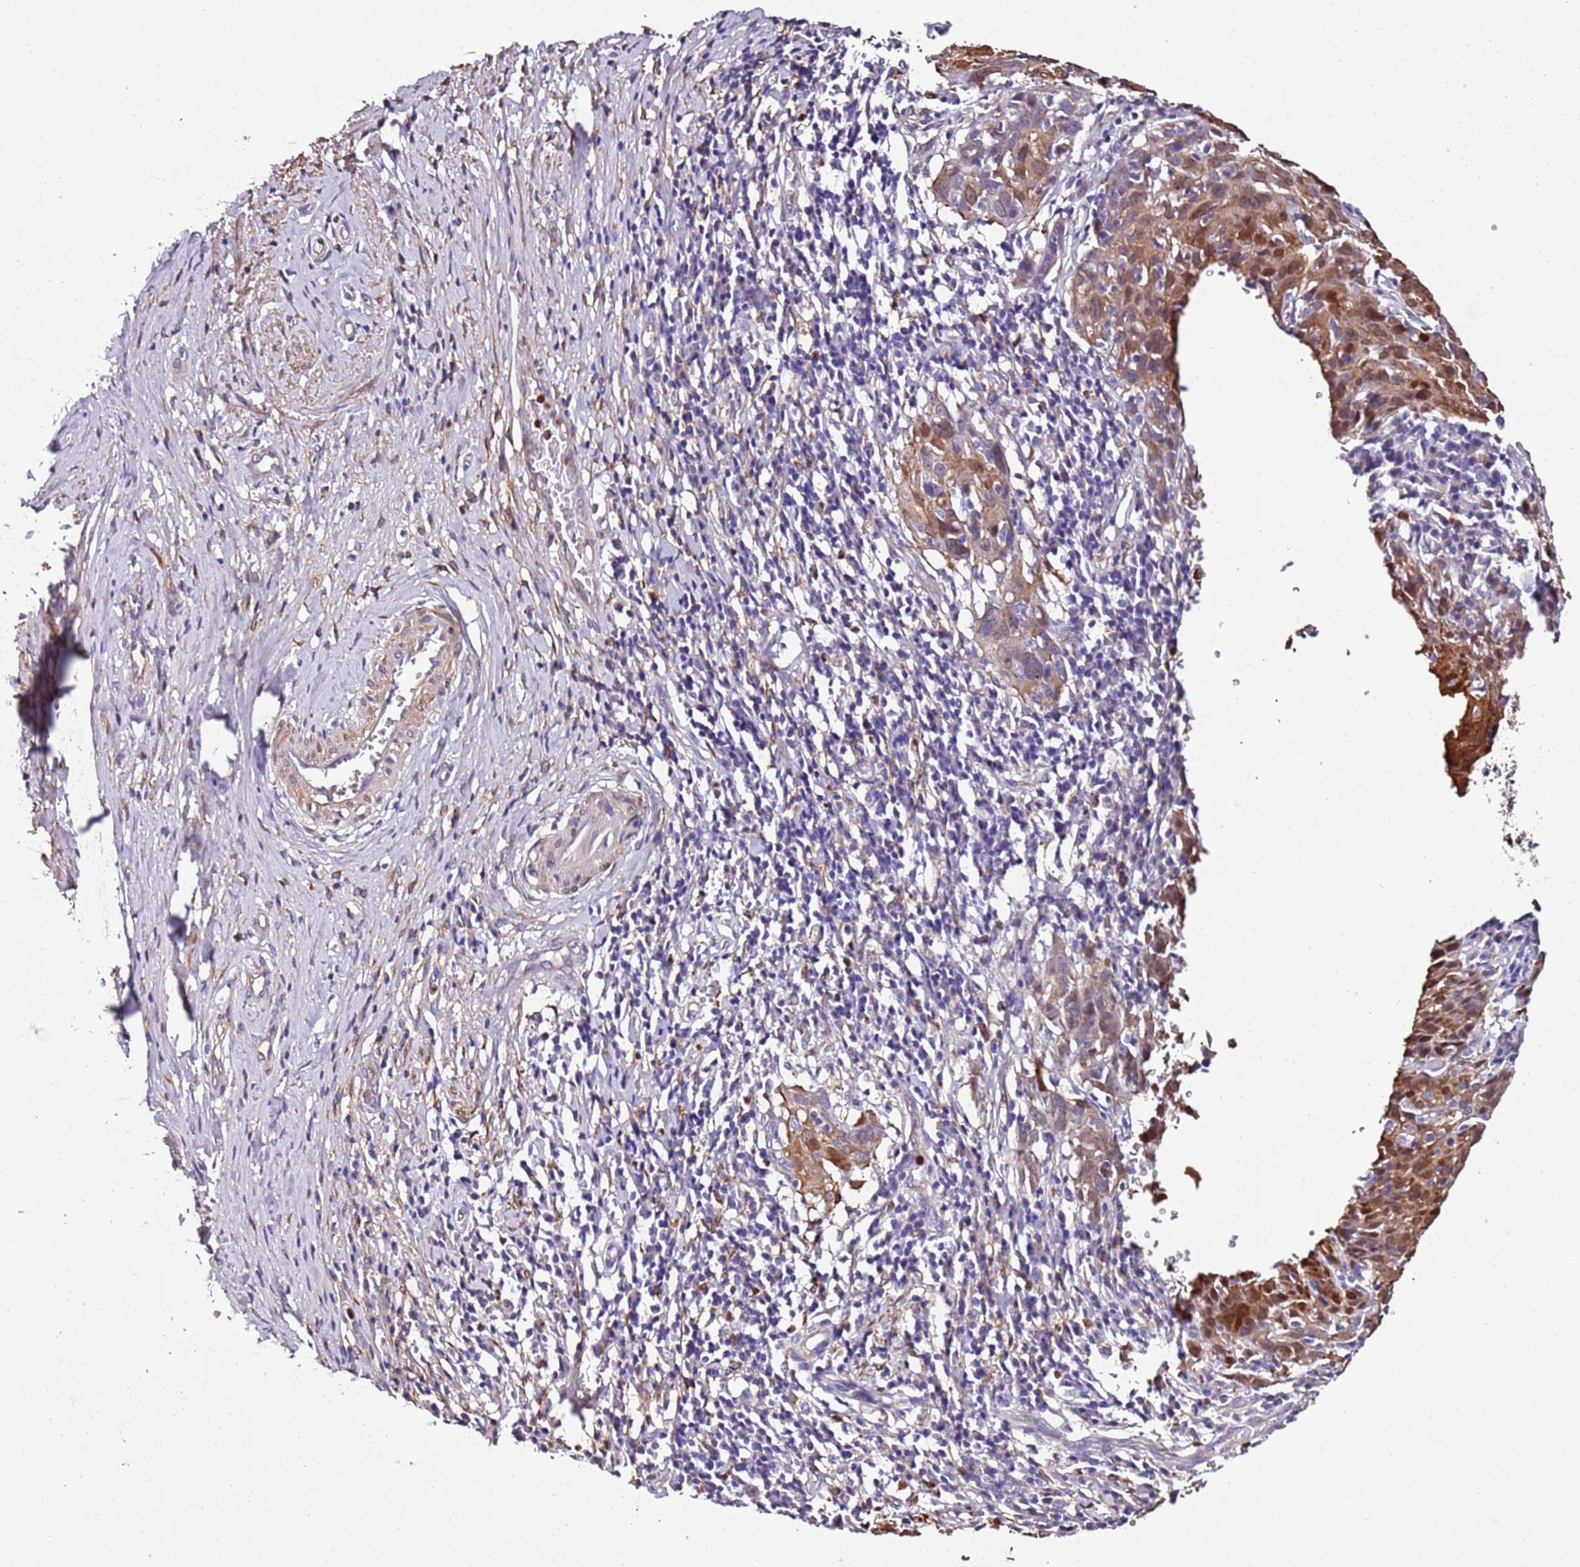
{"staining": {"intensity": "moderate", "quantity": ">75%", "location": "cytoplasmic/membranous,nuclear"}, "tissue": "cervical cancer", "cell_type": "Tumor cells", "image_type": "cancer", "snomed": [{"axis": "morphology", "description": "Squamous cell carcinoma, NOS"}, {"axis": "topography", "description": "Cervix"}], "caption": "Moderate cytoplasmic/membranous and nuclear protein staining is present in about >75% of tumor cells in cervical cancer (squamous cell carcinoma).", "gene": "FAM174C", "patient": {"sex": "female", "age": 50}}